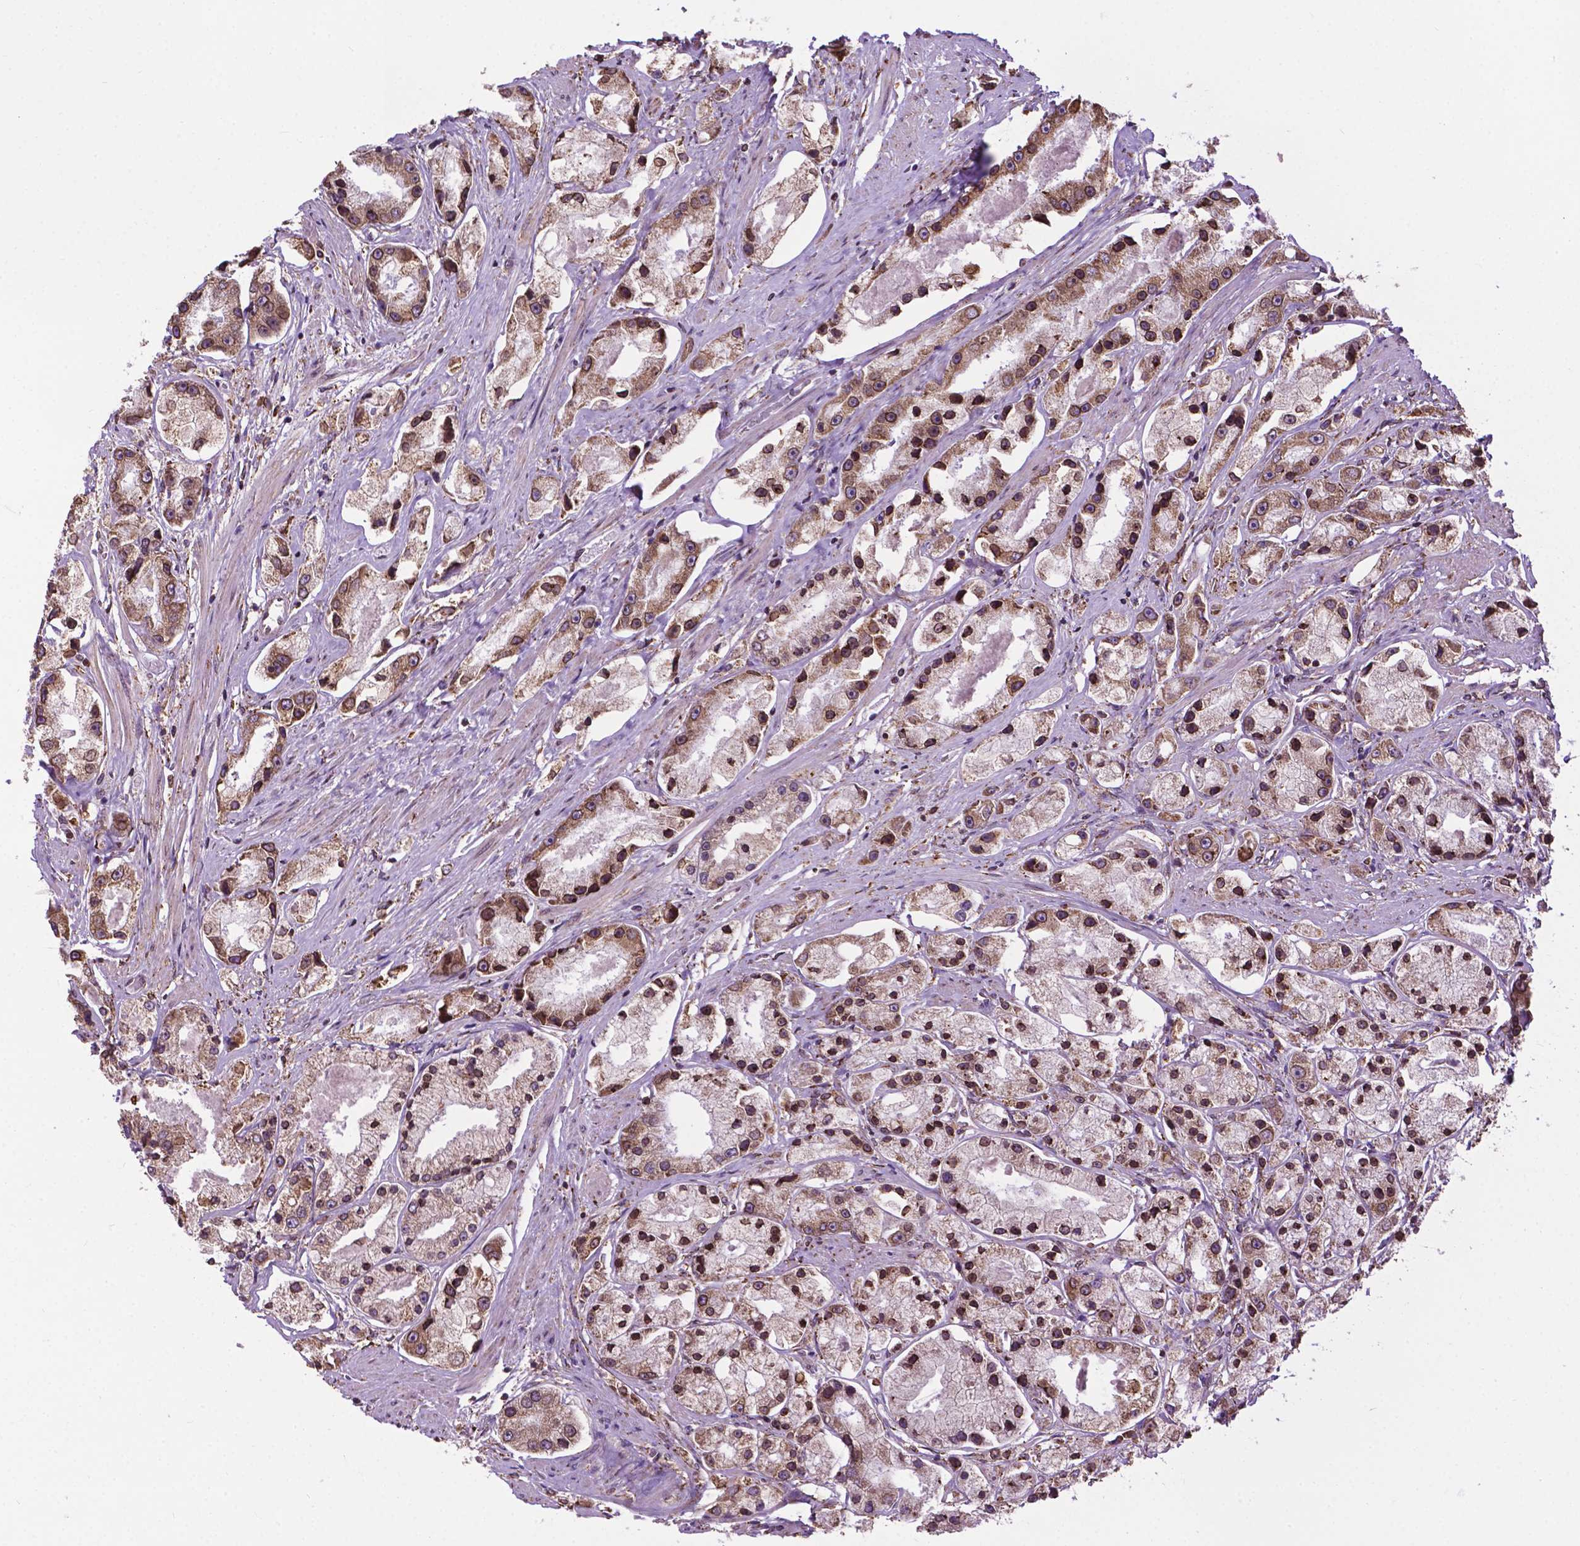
{"staining": {"intensity": "moderate", "quantity": ">75%", "location": "cytoplasmic/membranous,nuclear"}, "tissue": "prostate cancer", "cell_type": "Tumor cells", "image_type": "cancer", "snomed": [{"axis": "morphology", "description": "Adenocarcinoma, High grade"}, {"axis": "topography", "description": "Prostate"}], "caption": "Immunohistochemical staining of human high-grade adenocarcinoma (prostate) shows medium levels of moderate cytoplasmic/membranous and nuclear positivity in about >75% of tumor cells.", "gene": "GANAB", "patient": {"sex": "male", "age": 67}}